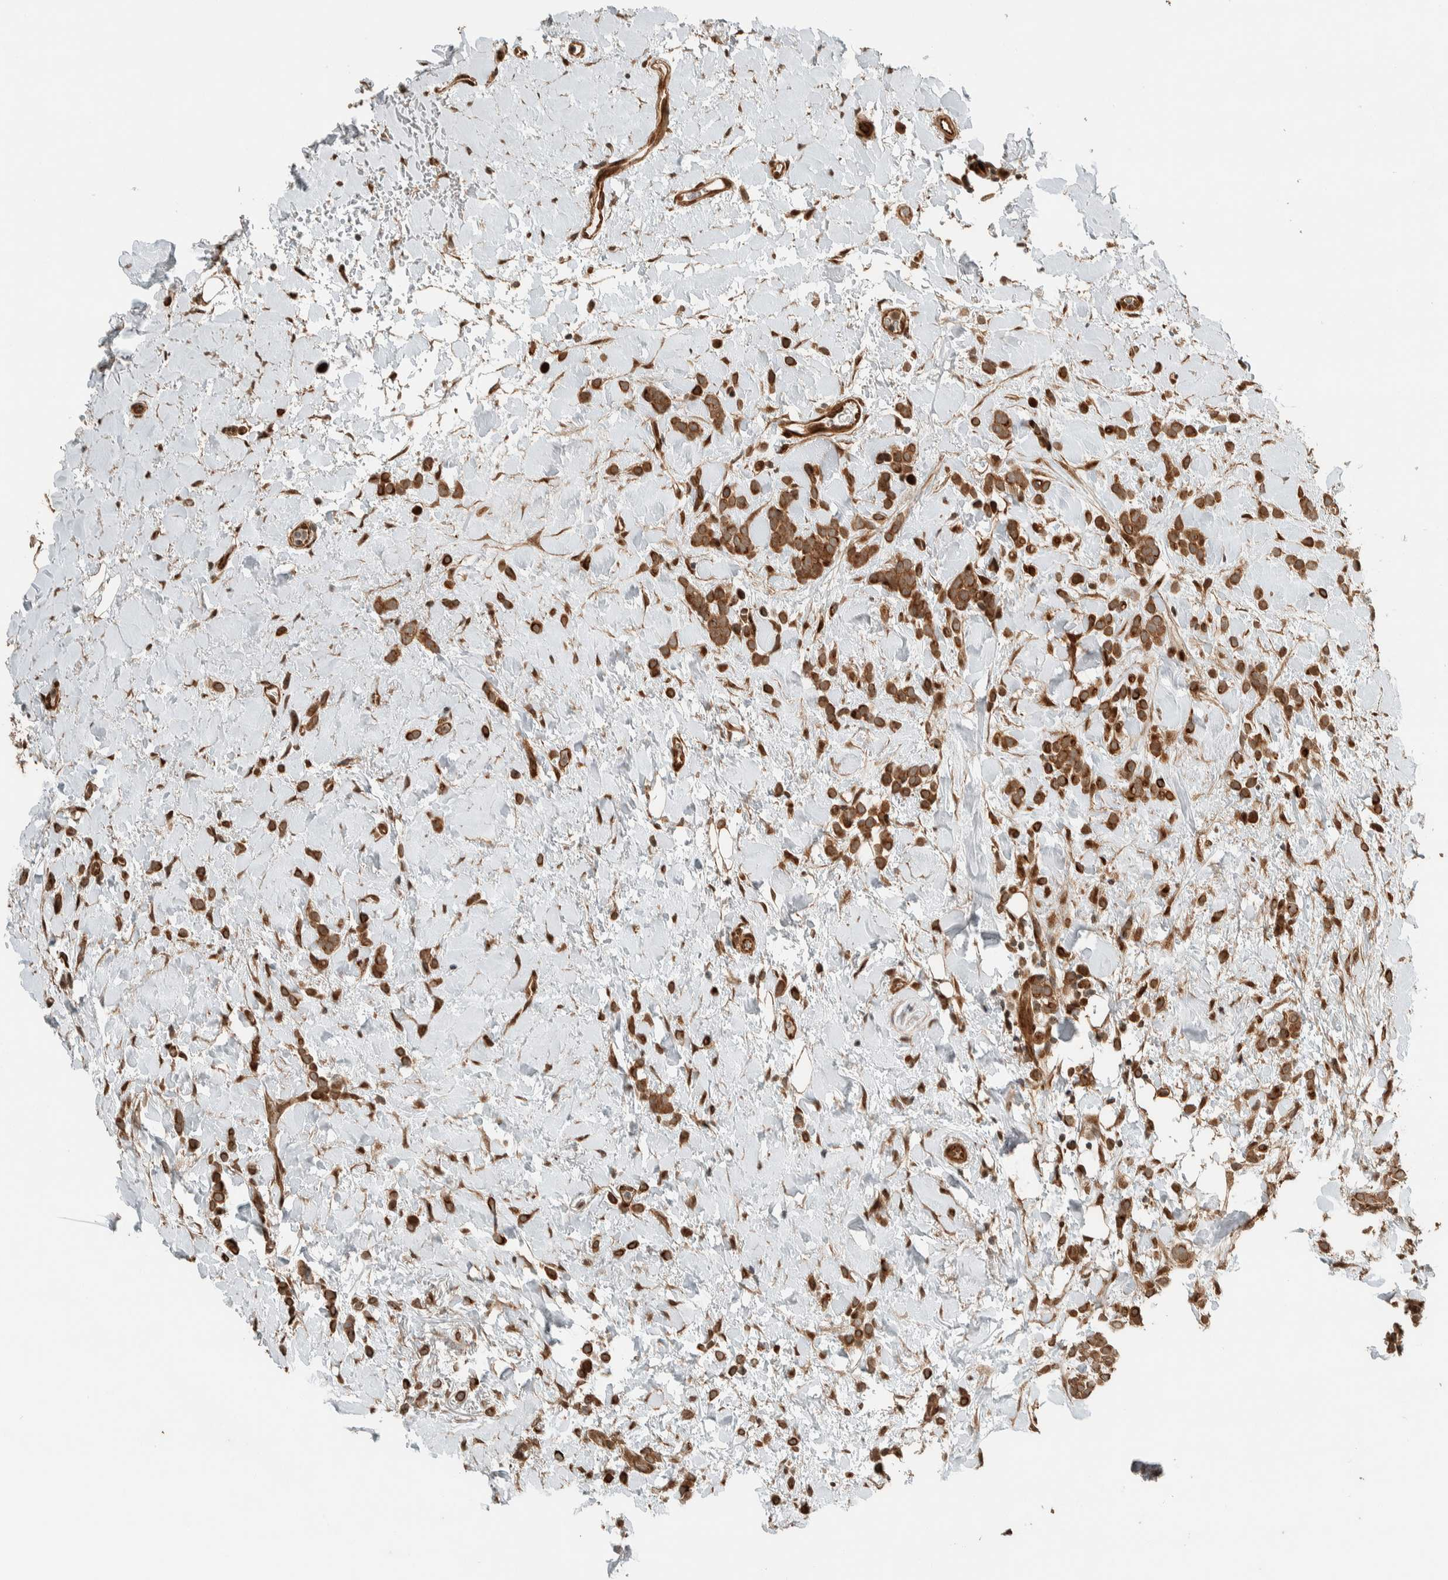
{"staining": {"intensity": "strong", "quantity": ">75%", "location": "cytoplasmic/membranous"}, "tissue": "breast cancer", "cell_type": "Tumor cells", "image_type": "cancer", "snomed": [{"axis": "morphology", "description": "Normal tissue, NOS"}, {"axis": "morphology", "description": "Lobular carcinoma"}, {"axis": "topography", "description": "Breast"}], "caption": "About >75% of tumor cells in breast cancer display strong cytoplasmic/membranous protein positivity as visualized by brown immunohistochemical staining.", "gene": "STXBP4", "patient": {"sex": "female", "age": 50}}